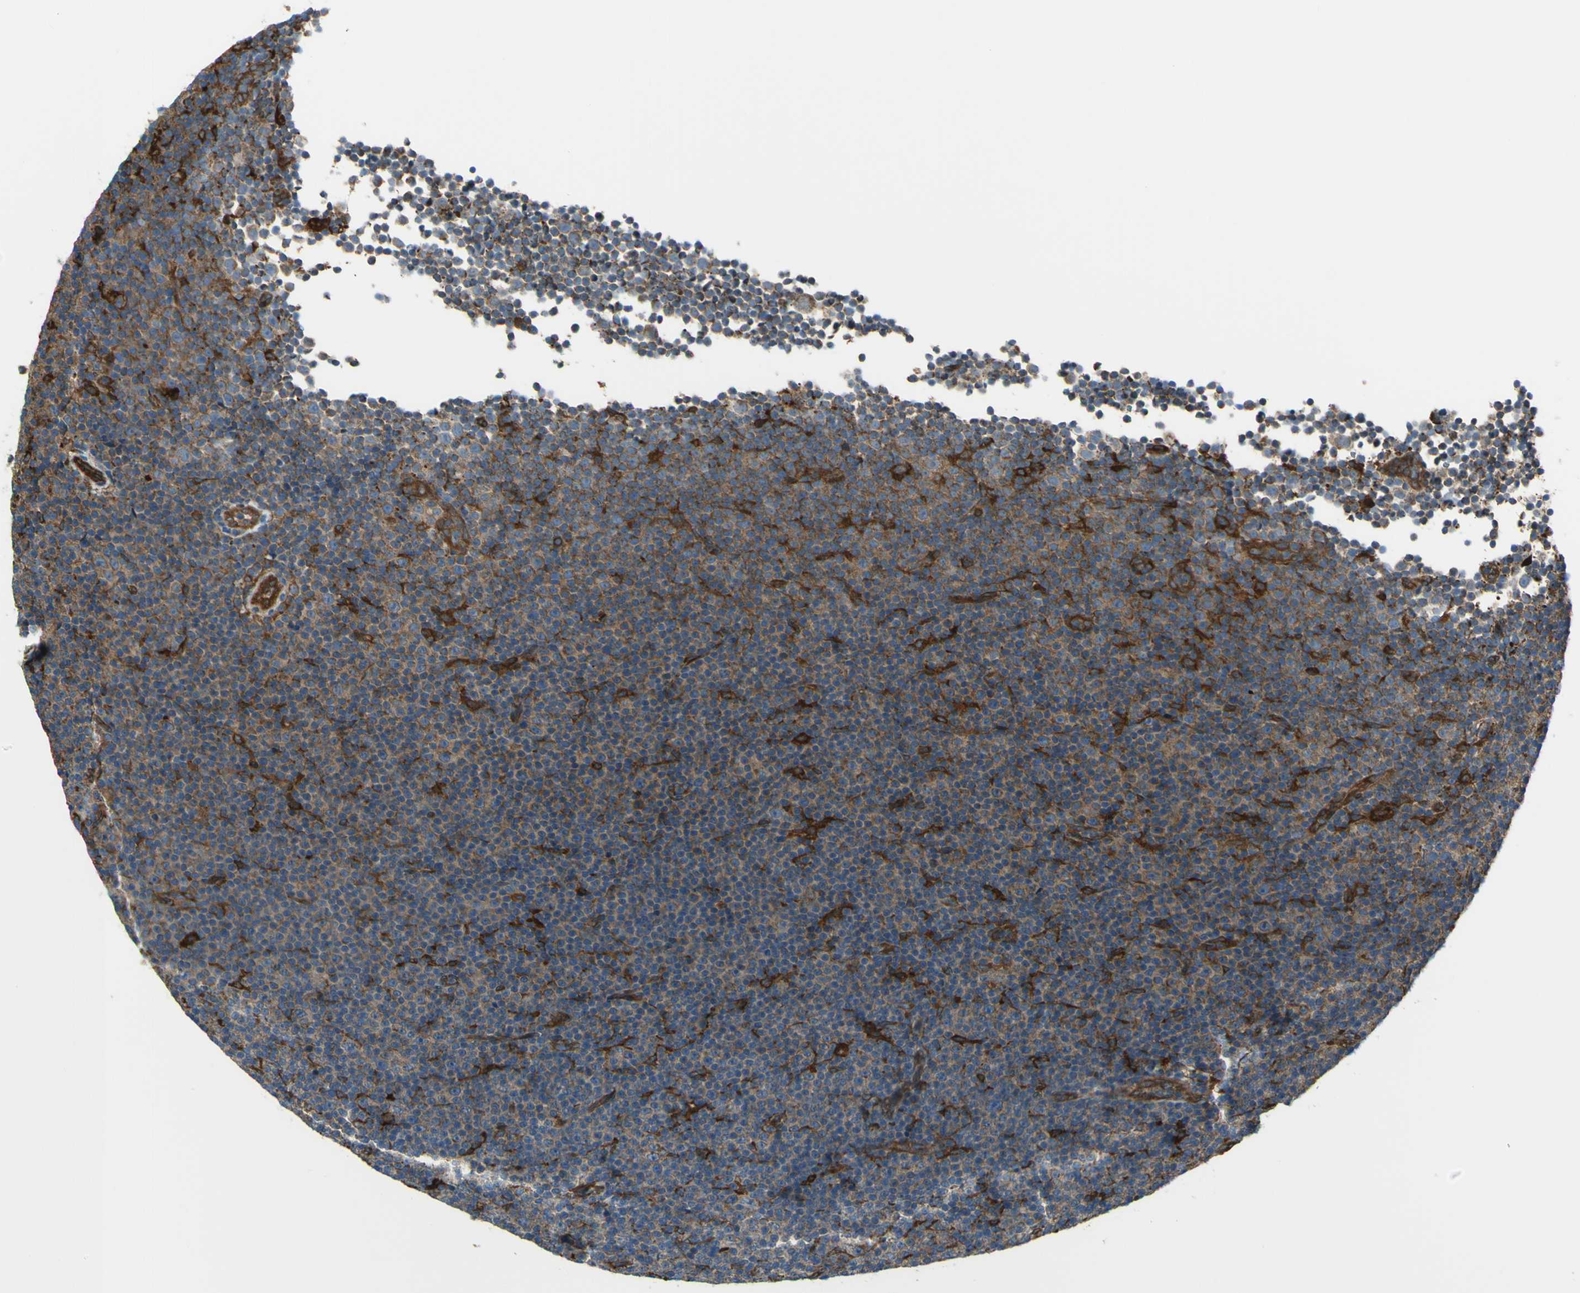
{"staining": {"intensity": "moderate", "quantity": "25%-75%", "location": "cytoplasmic/membranous"}, "tissue": "lymphoma", "cell_type": "Tumor cells", "image_type": "cancer", "snomed": [{"axis": "morphology", "description": "Malignant lymphoma, non-Hodgkin's type, Low grade"}, {"axis": "topography", "description": "Lymph node"}], "caption": "Protein staining of lymphoma tissue reveals moderate cytoplasmic/membranous expression in about 25%-75% of tumor cells. (Stains: DAB (3,3'-diaminobenzidine) in brown, nuclei in blue, Microscopy: brightfield microscopy at high magnification).", "gene": "IGSF9B", "patient": {"sex": "female", "age": 67}}